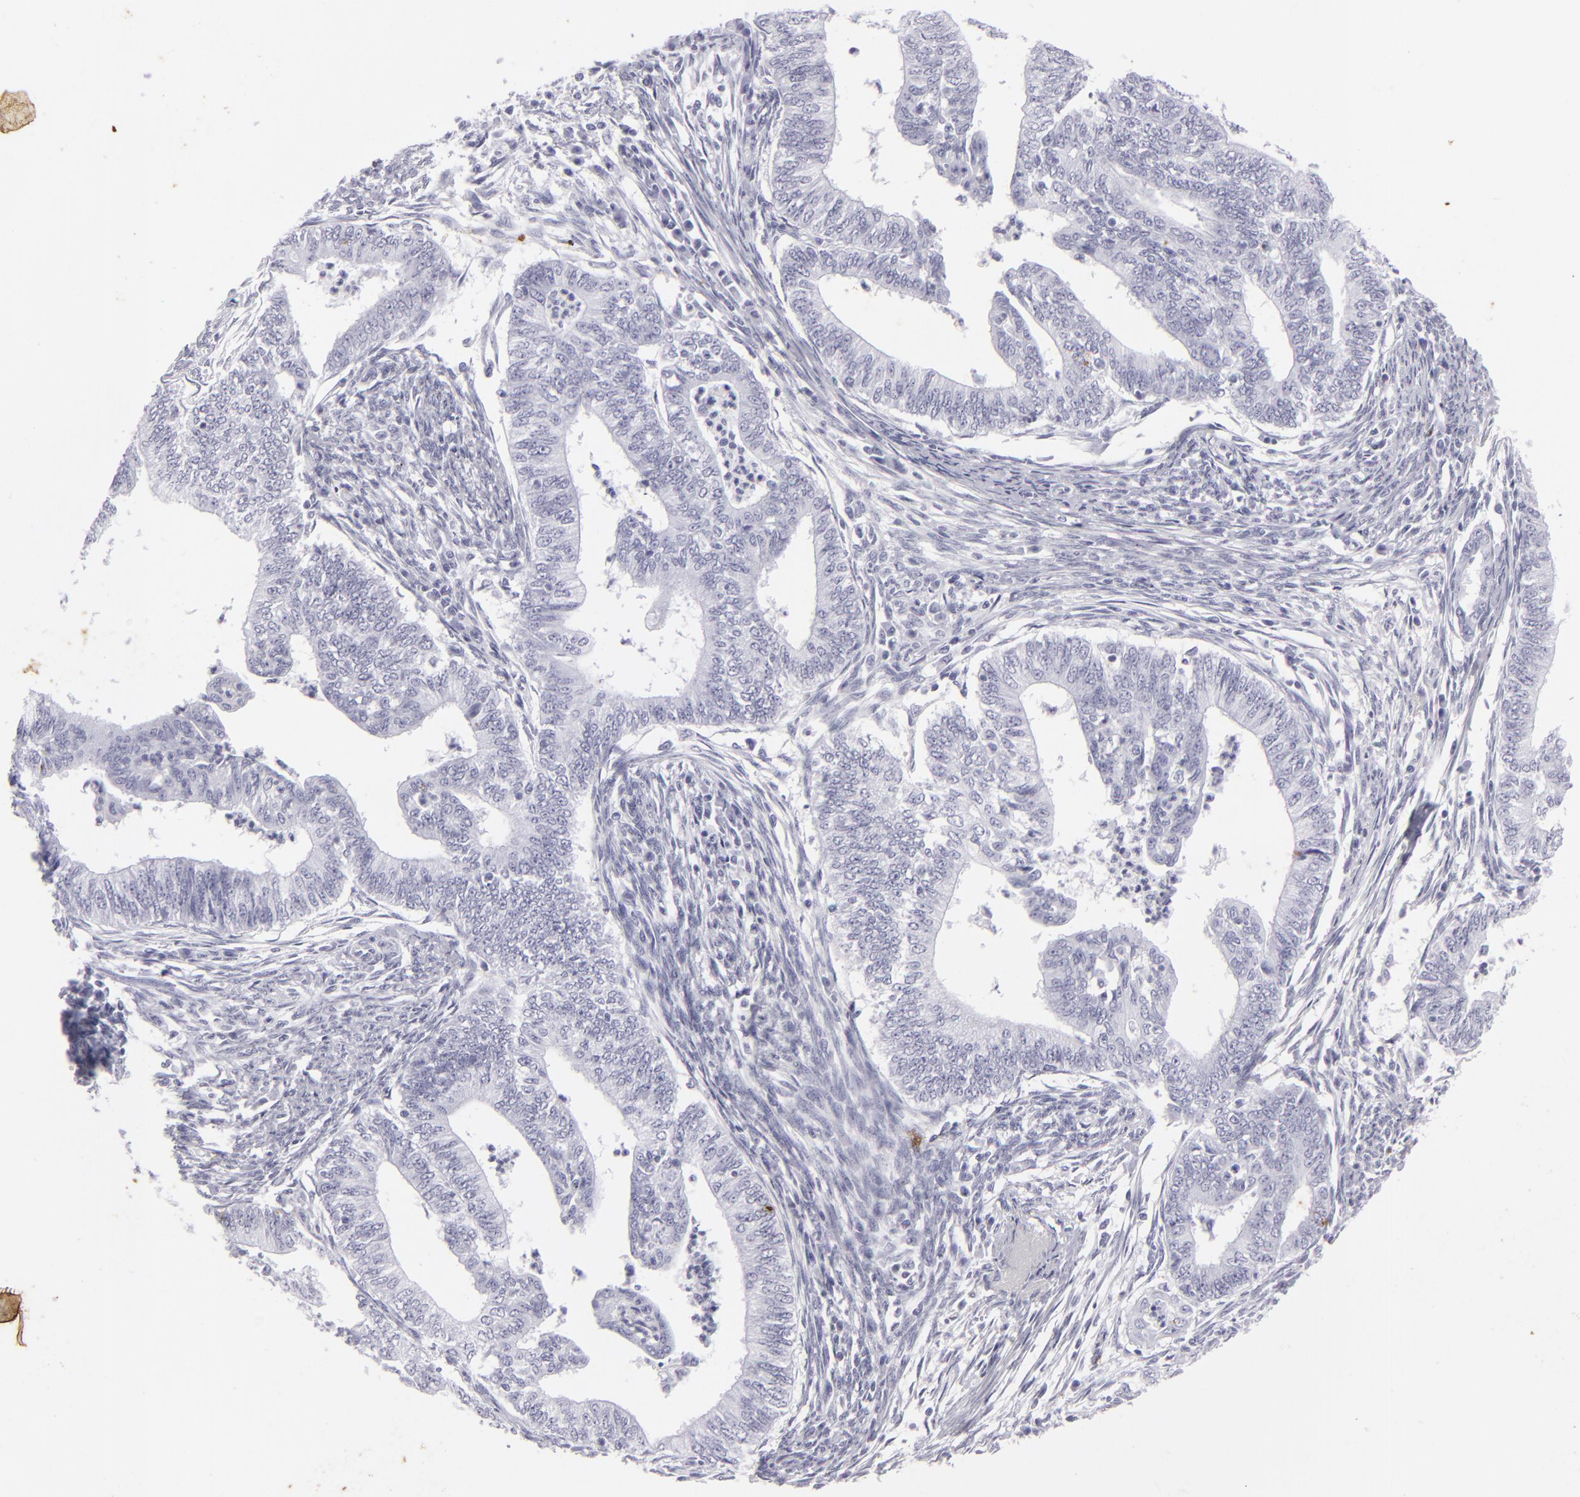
{"staining": {"intensity": "negative", "quantity": "none", "location": "none"}, "tissue": "endometrial cancer", "cell_type": "Tumor cells", "image_type": "cancer", "snomed": [{"axis": "morphology", "description": "Adenocarcinoma, NOS"}, {"axis": "topography", "description": "Endometrium"}], "caption": "Immunohistochemistry of human endometrial adenocarcinoma displays no expression in tumor cells.", "gene": "KRT1", "patient": {"sex": "female", "age": 66}}